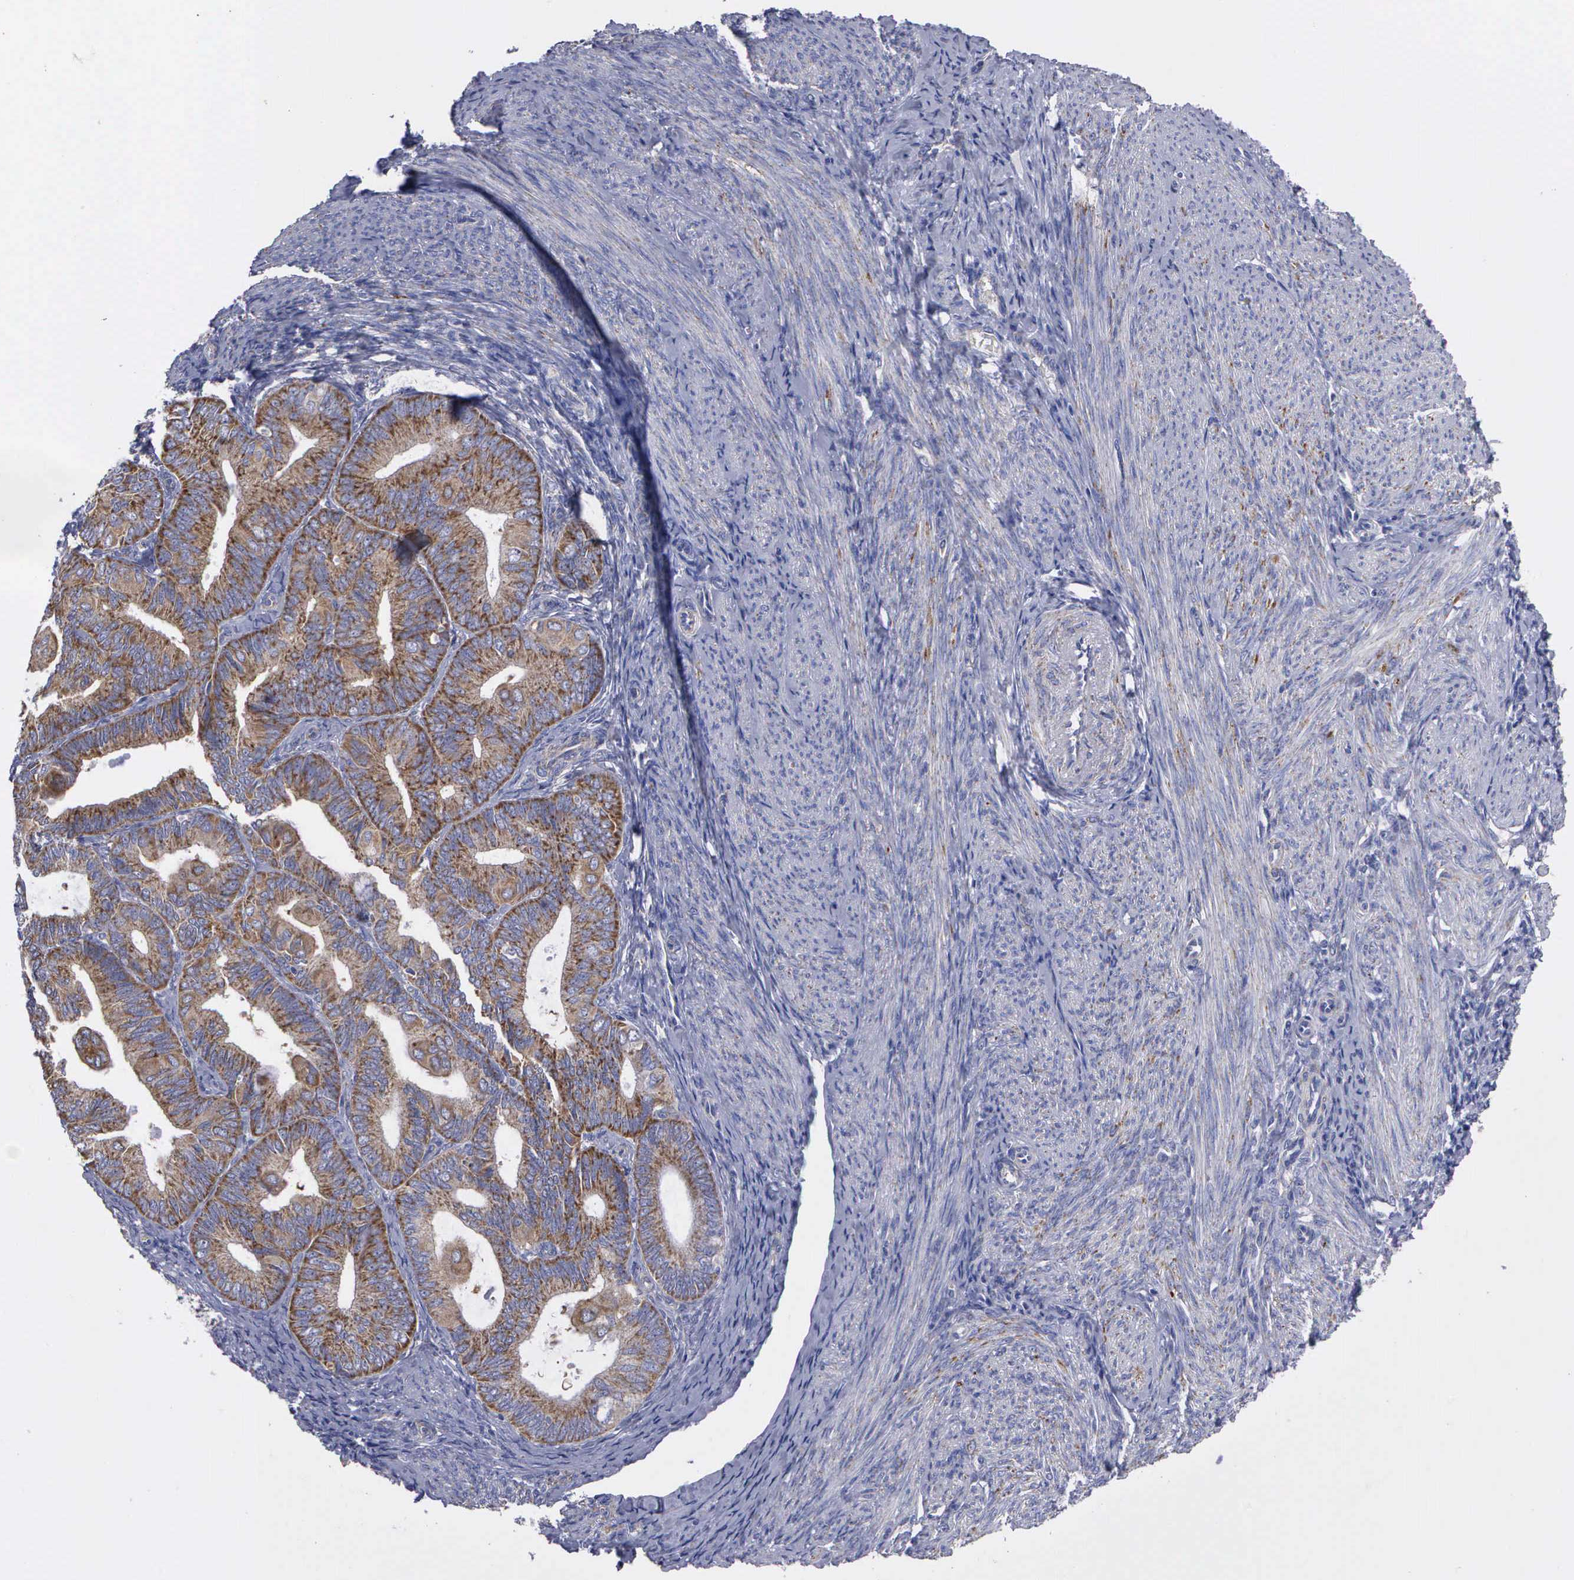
{"staining": {"intensity": "moderate", "quantity": ">75%", "location": "cytoplasmic/membranous"}, "tissue": "endometrial cancer", "cell_type": "Tumor cells", "image_type": "cancer", "snomed": [{"axis": "morphology", "description": "Adenocarcinoma, NOS"}, {"axis": "topography", "description": "Endometrium"}], "caption": "Protein analysis of endometrial cancer tissue shows moderate cytoplasmic/membranous staining in about >75% of tumor cells. (DAB IHC, brown staining for protein, blue staining for nuclei).", "gene": "APOOL", "patient": {"sex": "female", "age": 63}}